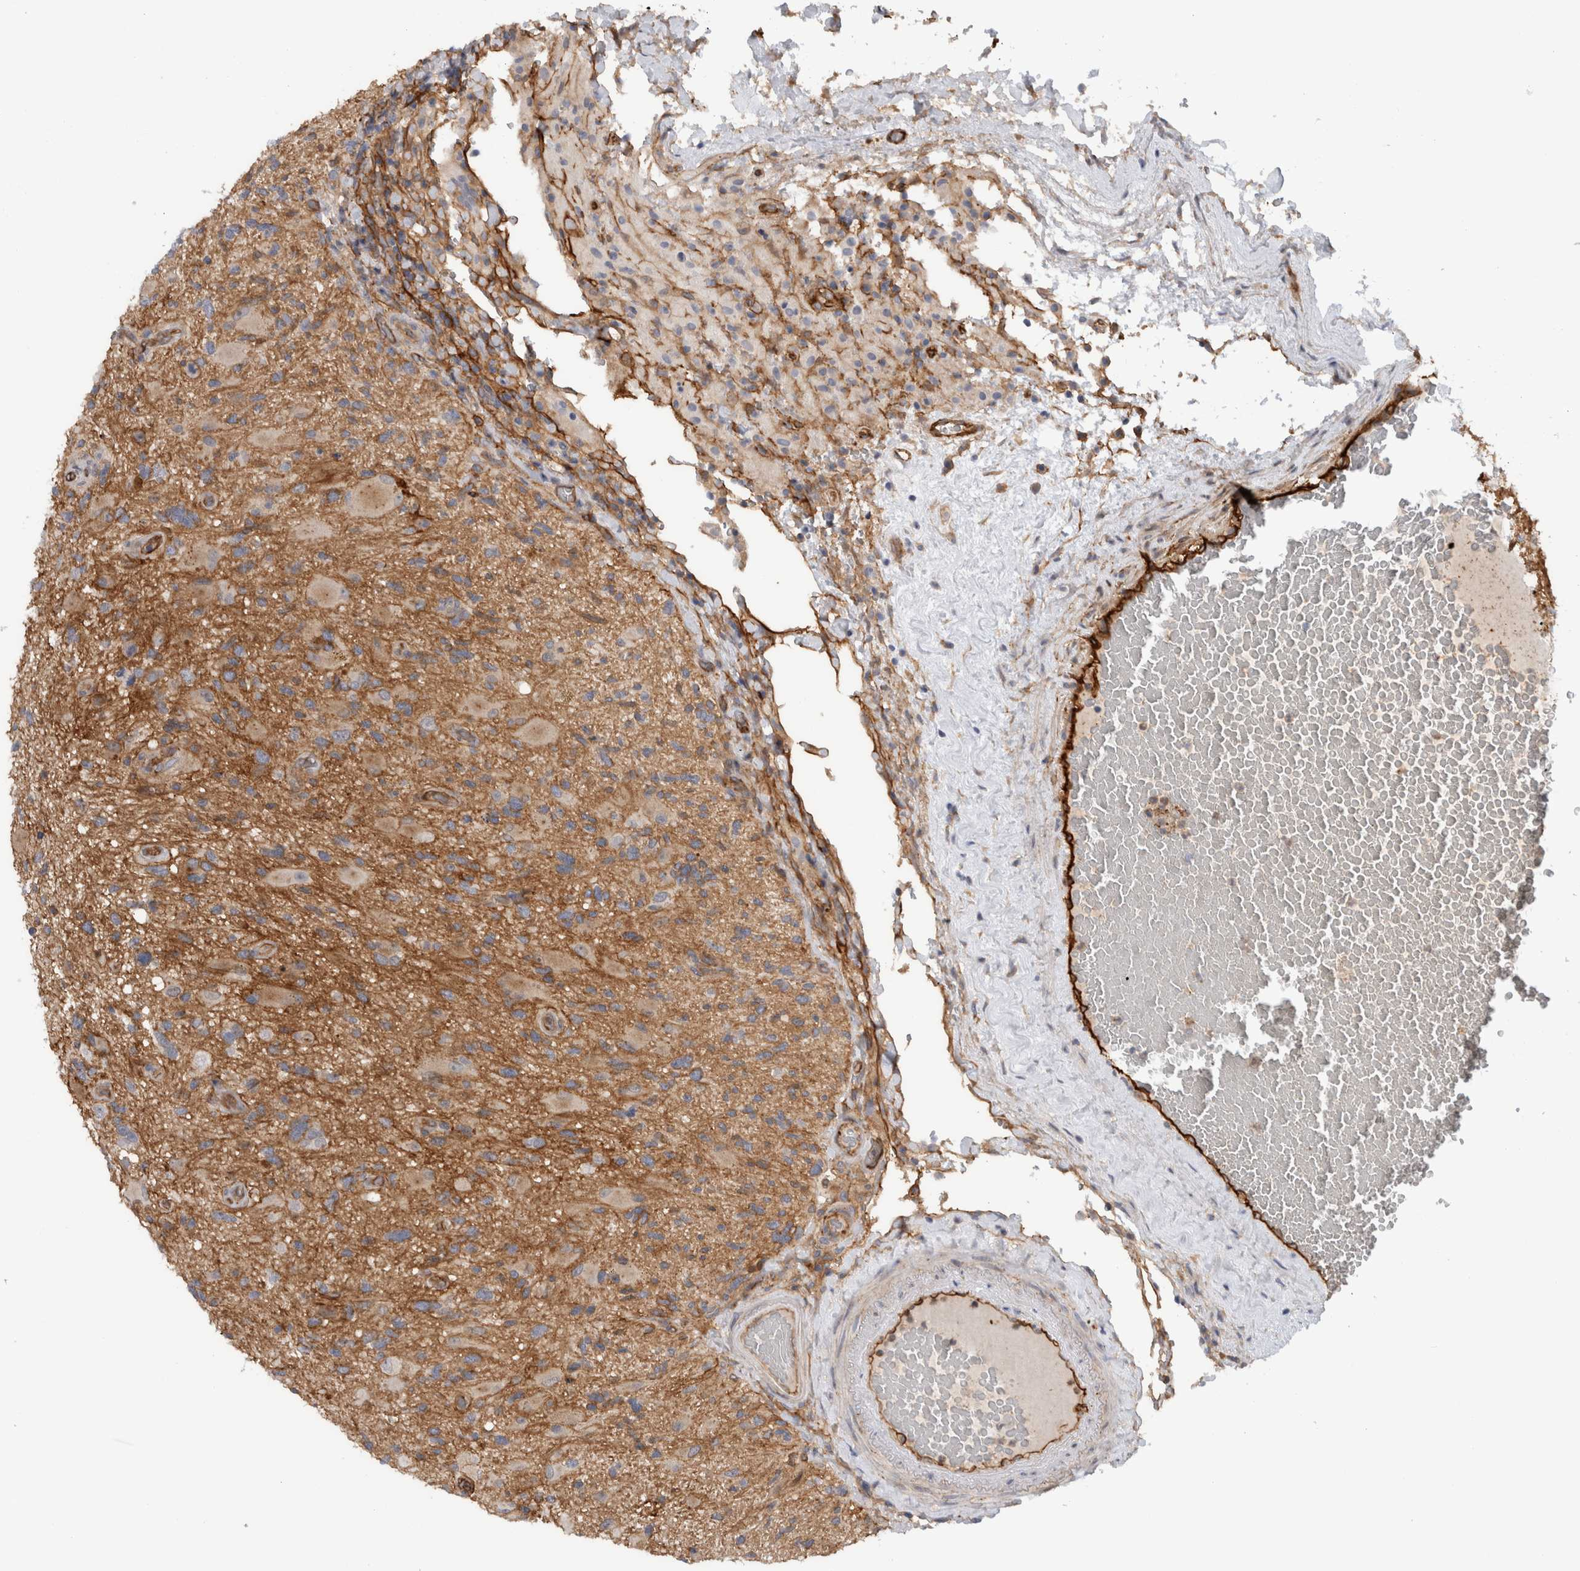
{"staining": {"intensity": "moderate", "quantity": "<25%", "location": "cytoplasmic/membranous"}, "tissue": "glioma", "cell_type": "Tumor cells", "image_type": "cancer", "snomed": [{"axis": "morphology", "description": "Glioma, malignant, High grade"}, {"axis": "topography", "description": "Brain"}], "caption": "IHC (DAB) staining of human high-grade glioma (malignant) shows moderate cytoplasmic/membranous protein positivity in approximately <25% of tumor cells.", "gene": "CD59", "patient": {"sex": "male", "age": 33}}